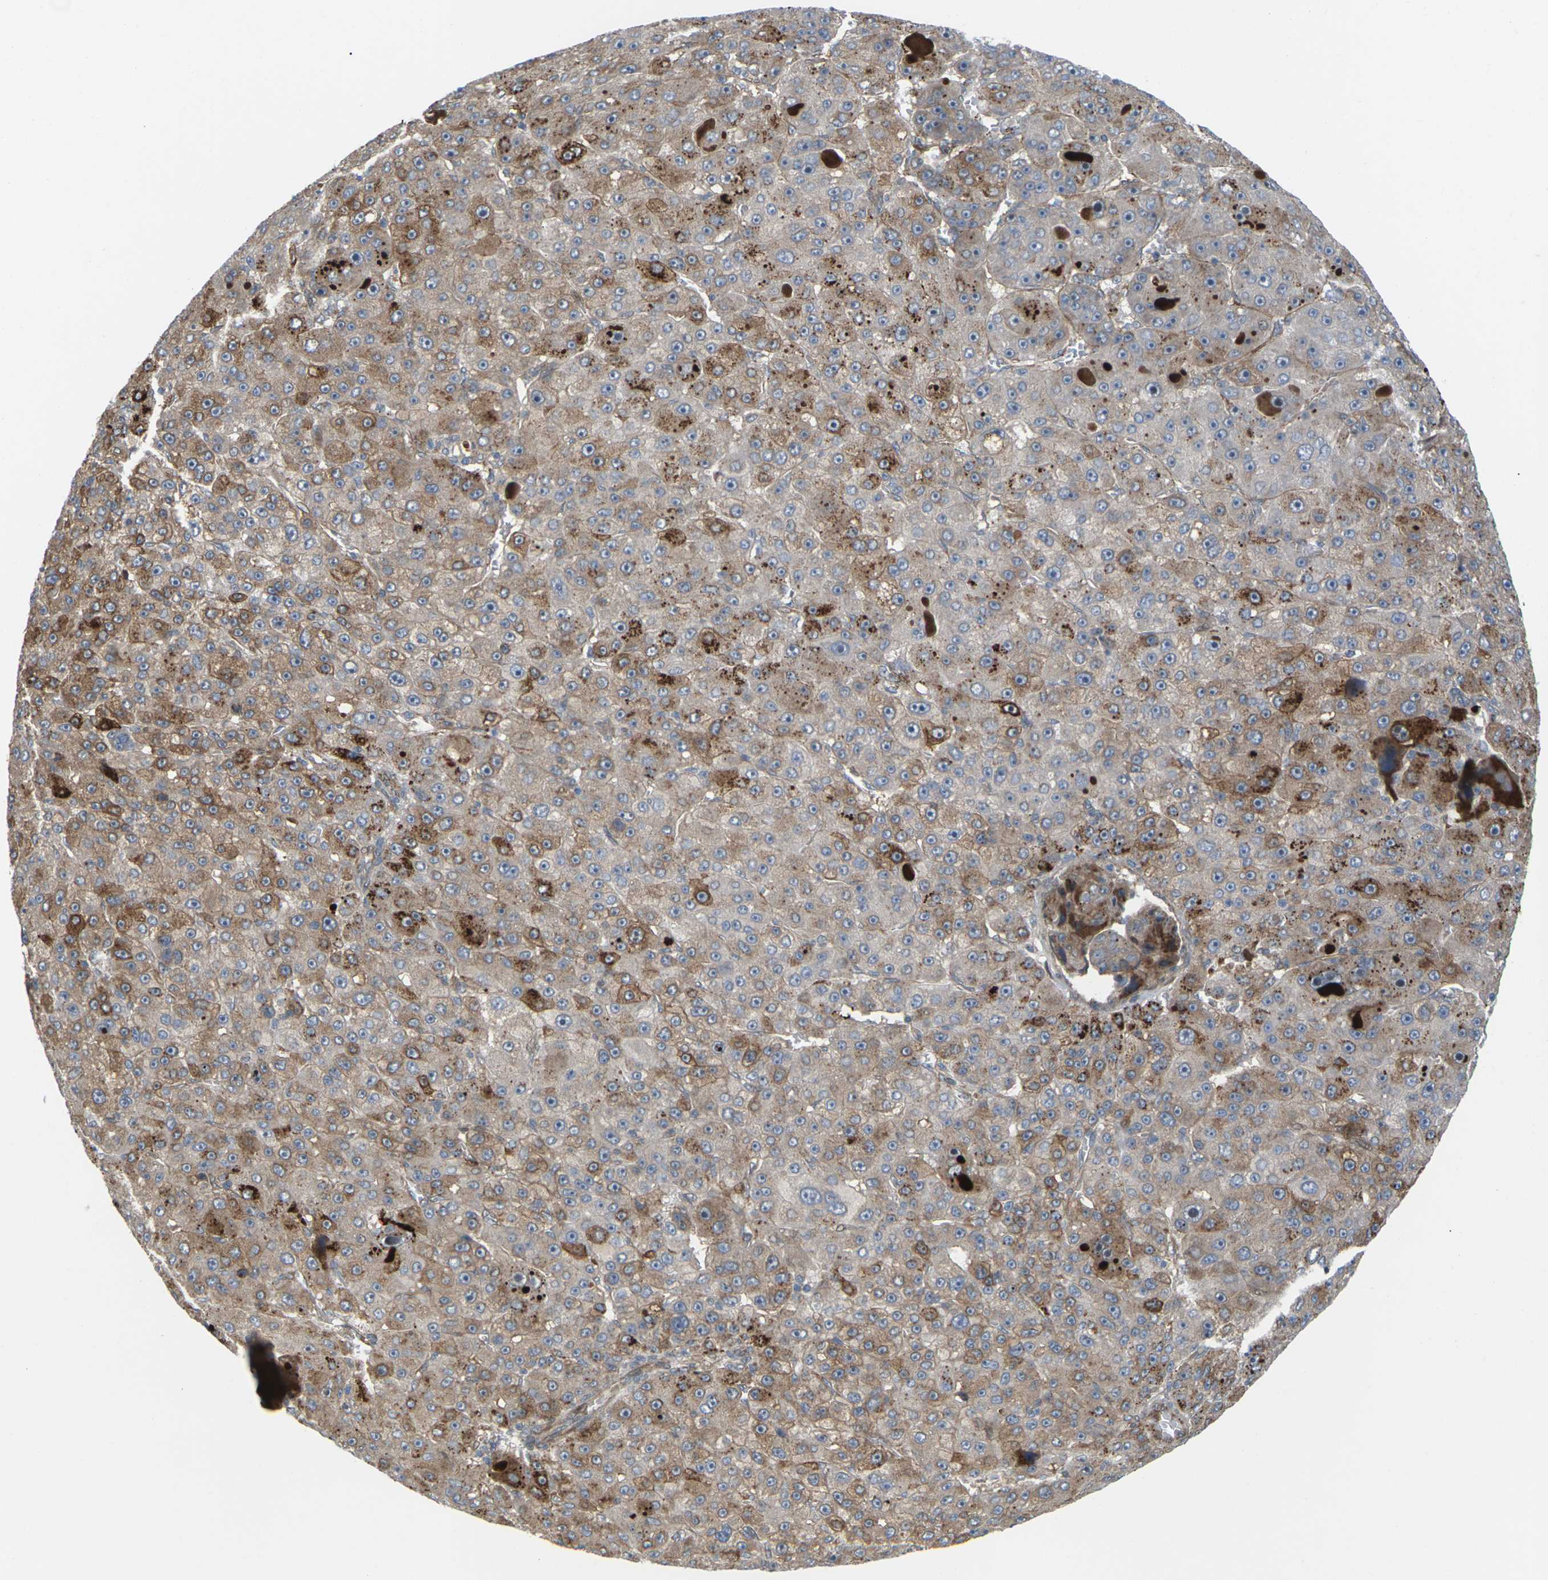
{"staining": {"intensity": "moderate", "quantity": "25%-75%", "location": "cytoplasmic/membranous"}, "tissue": "liver cancer", "cell_type": "Tumor cells", "image_type": "cancer", "snomed": [{"axis": "morphology", "description": "Carcinoma, Hepatocellular, NOS"}, {"axis": "topography", "description": "Liver"}], "caption": "The histopathology image reveals immunohistochemical staining of liver cancer (hepatocellular carcinoma). There is moderate cytoplasmic/membranous expression is appreciated in about 25%-75% of tumor cells.", "gene": "ROBO1", "patient": {"sex": "male", "age": 76}}